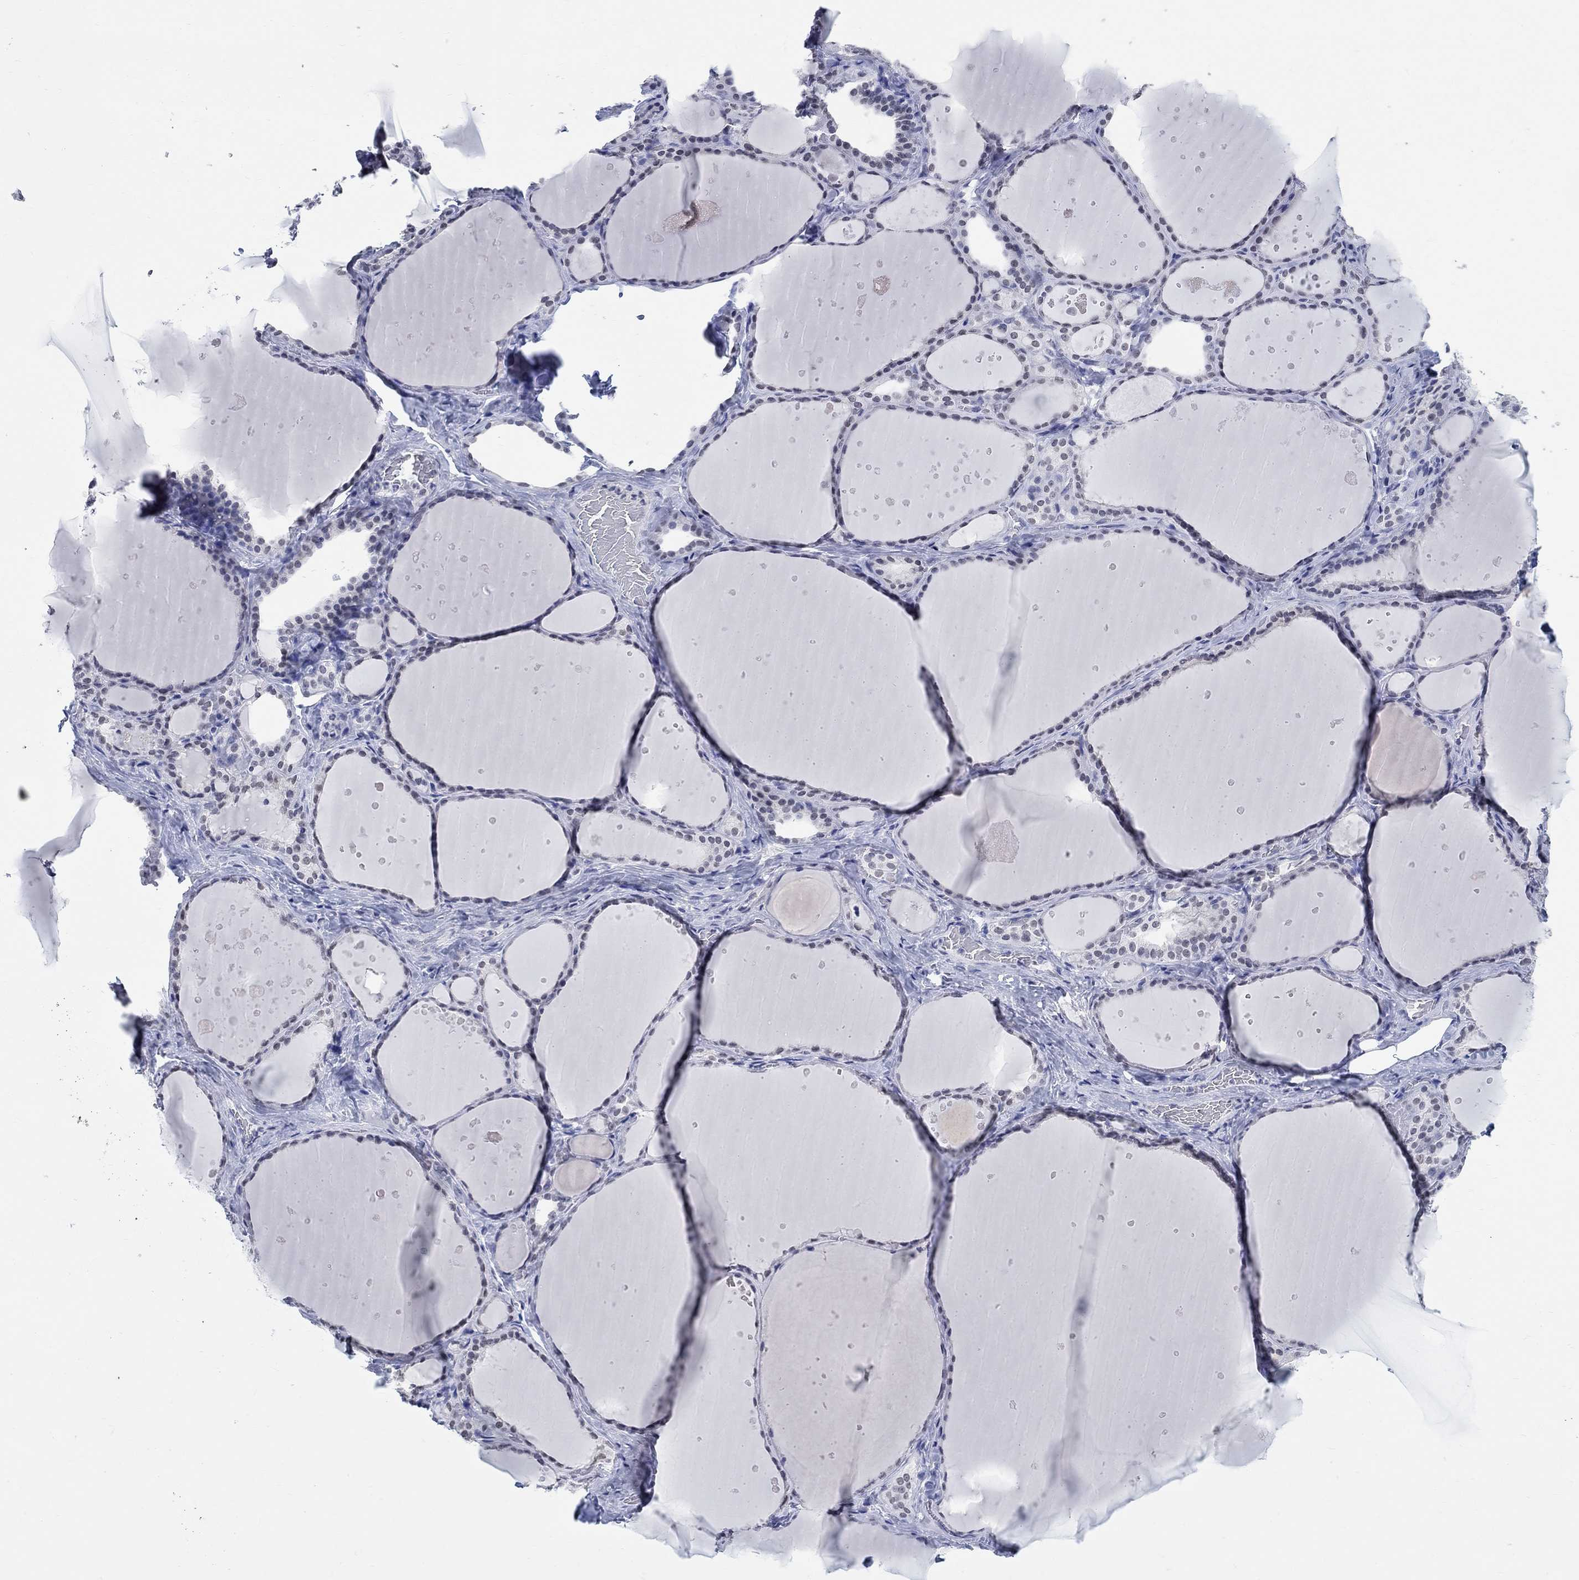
{"staining": {"intensity": "negative", "quantity": "none", "location": "none"}, "tissue": "thyroid gland", "cell_type": "Glandular cells", "image_type": "normal", "snomed": [{"axis": "morphology", "description": "Normal tissue, NOS"}, {"axis": "topography", "description": "Thyroid gland"}], "caption": "Protein analysis of normal thyroid gland exhibits no significant expression in glandular cells. The staining is performed using DAB brown chromogen with nuclei counter-stained in using hematoxylin.", "gene": "ANKS1B", "patient": {"sex": "male", "age": 63}}